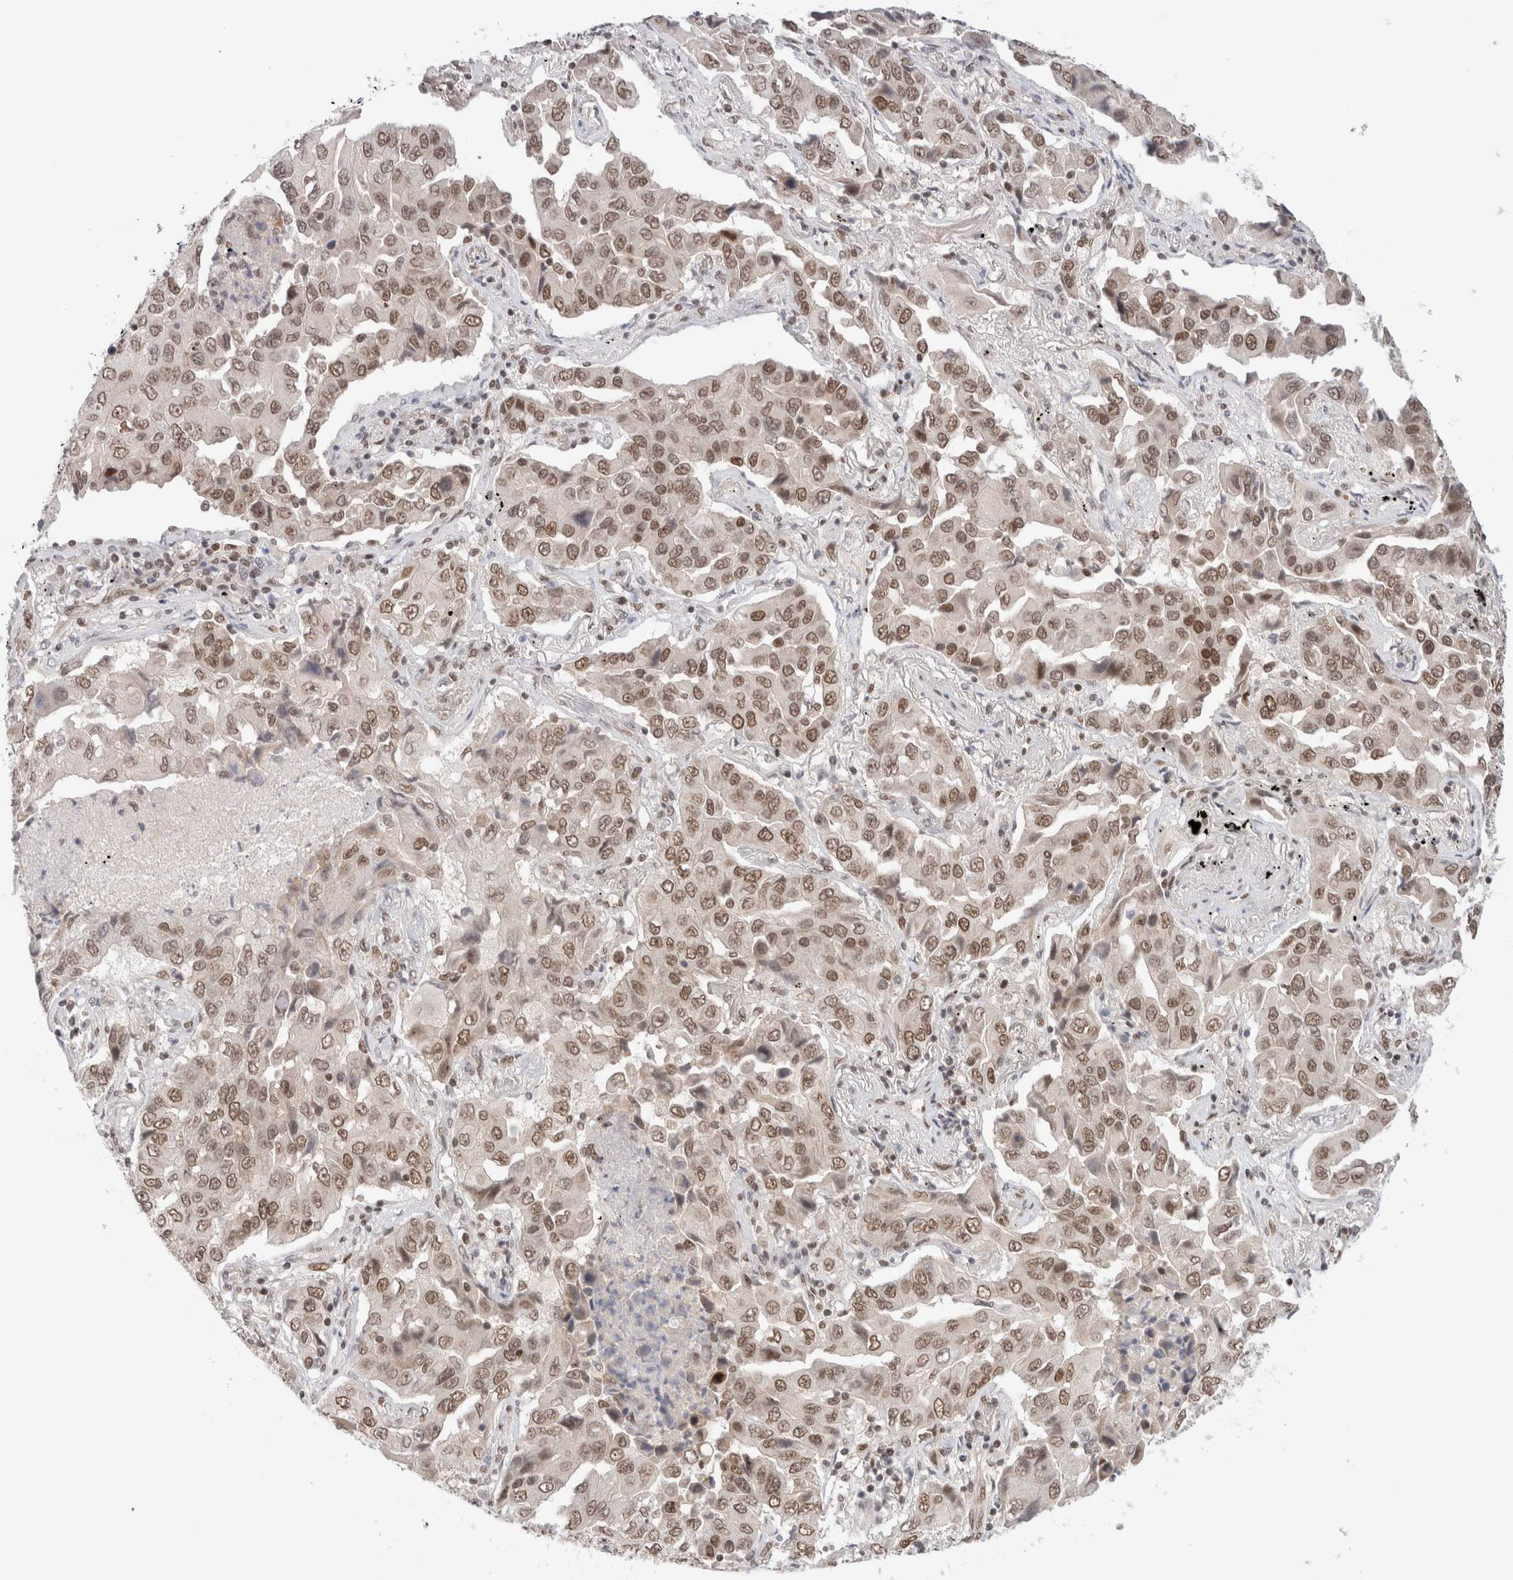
{"staining": {"intensity": "moderate", "quantity": ">75%", "location": "nuclear"}, "tissue": "lung cancer", "cell_type": "Tumor cells", "image_type": "cancer", "snomed": [{"axis": "morphology", "description": "Adenocarcinoma, NOS"}, {"axis": "topography", "description": "Lung"}], "caption": "Lung adenocarcinoma stained with immunohistochemistry shows moderate nuclear positivity in about >75% of tumor cells.", "gene": "GATAD2A", "patient": {"sex": "female", "age": 65}}